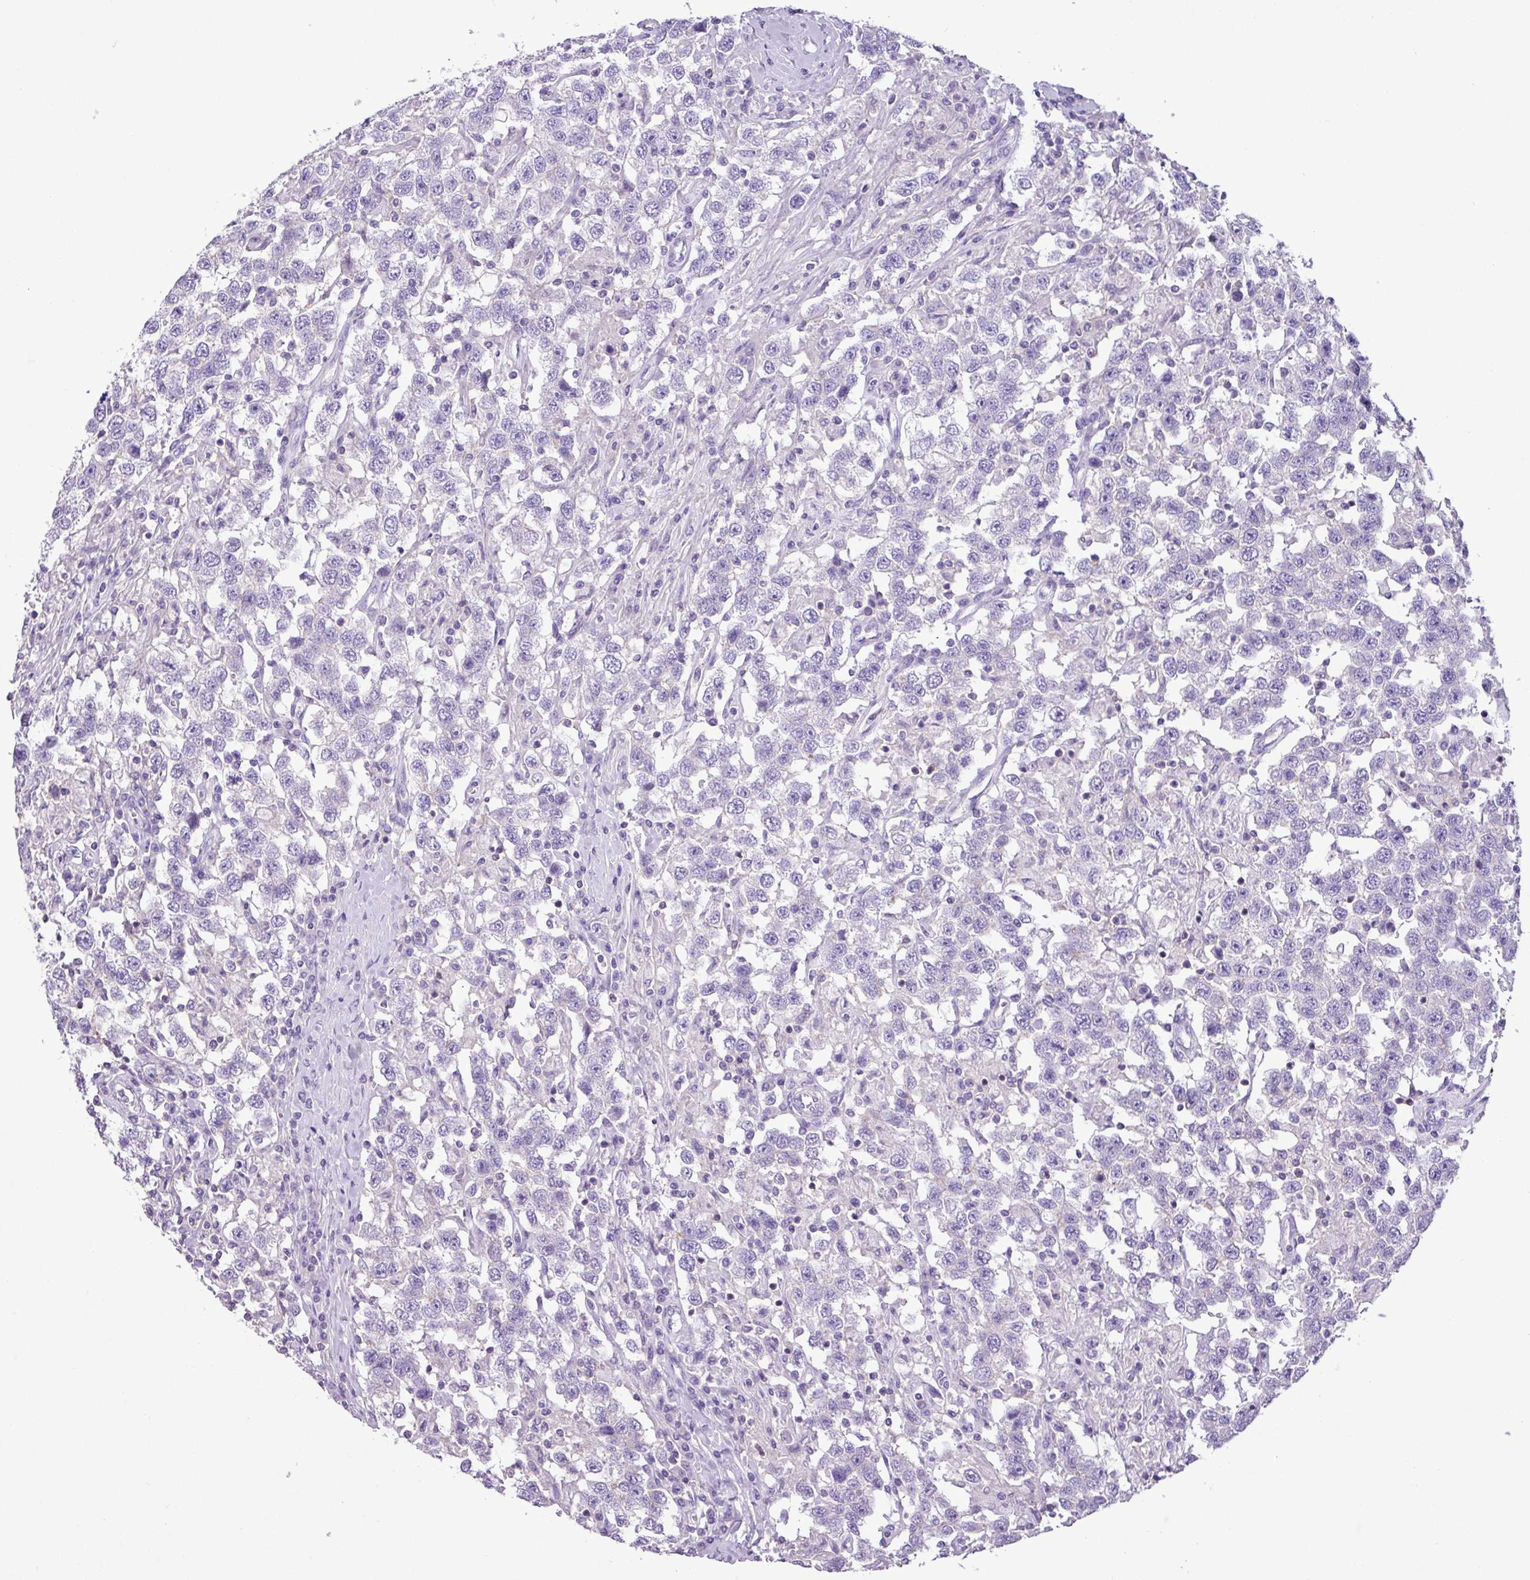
{"staining": {"intensity": "negative", "quantity": "none", "location": "none"}, "tissue": "testis cancer", "cell_type": "Tumor cells", "image_type": "cancer", "snomed": [{"axis": "morphology", "description": "Seminoma, NOS"}, {"axis": "topography", "description": "Testis"}], "caption": "Tumor cells show no significant protein expression in testis cancer.", "gene": "ZNF334", "patient": {"sex": "male", "age": 41}}